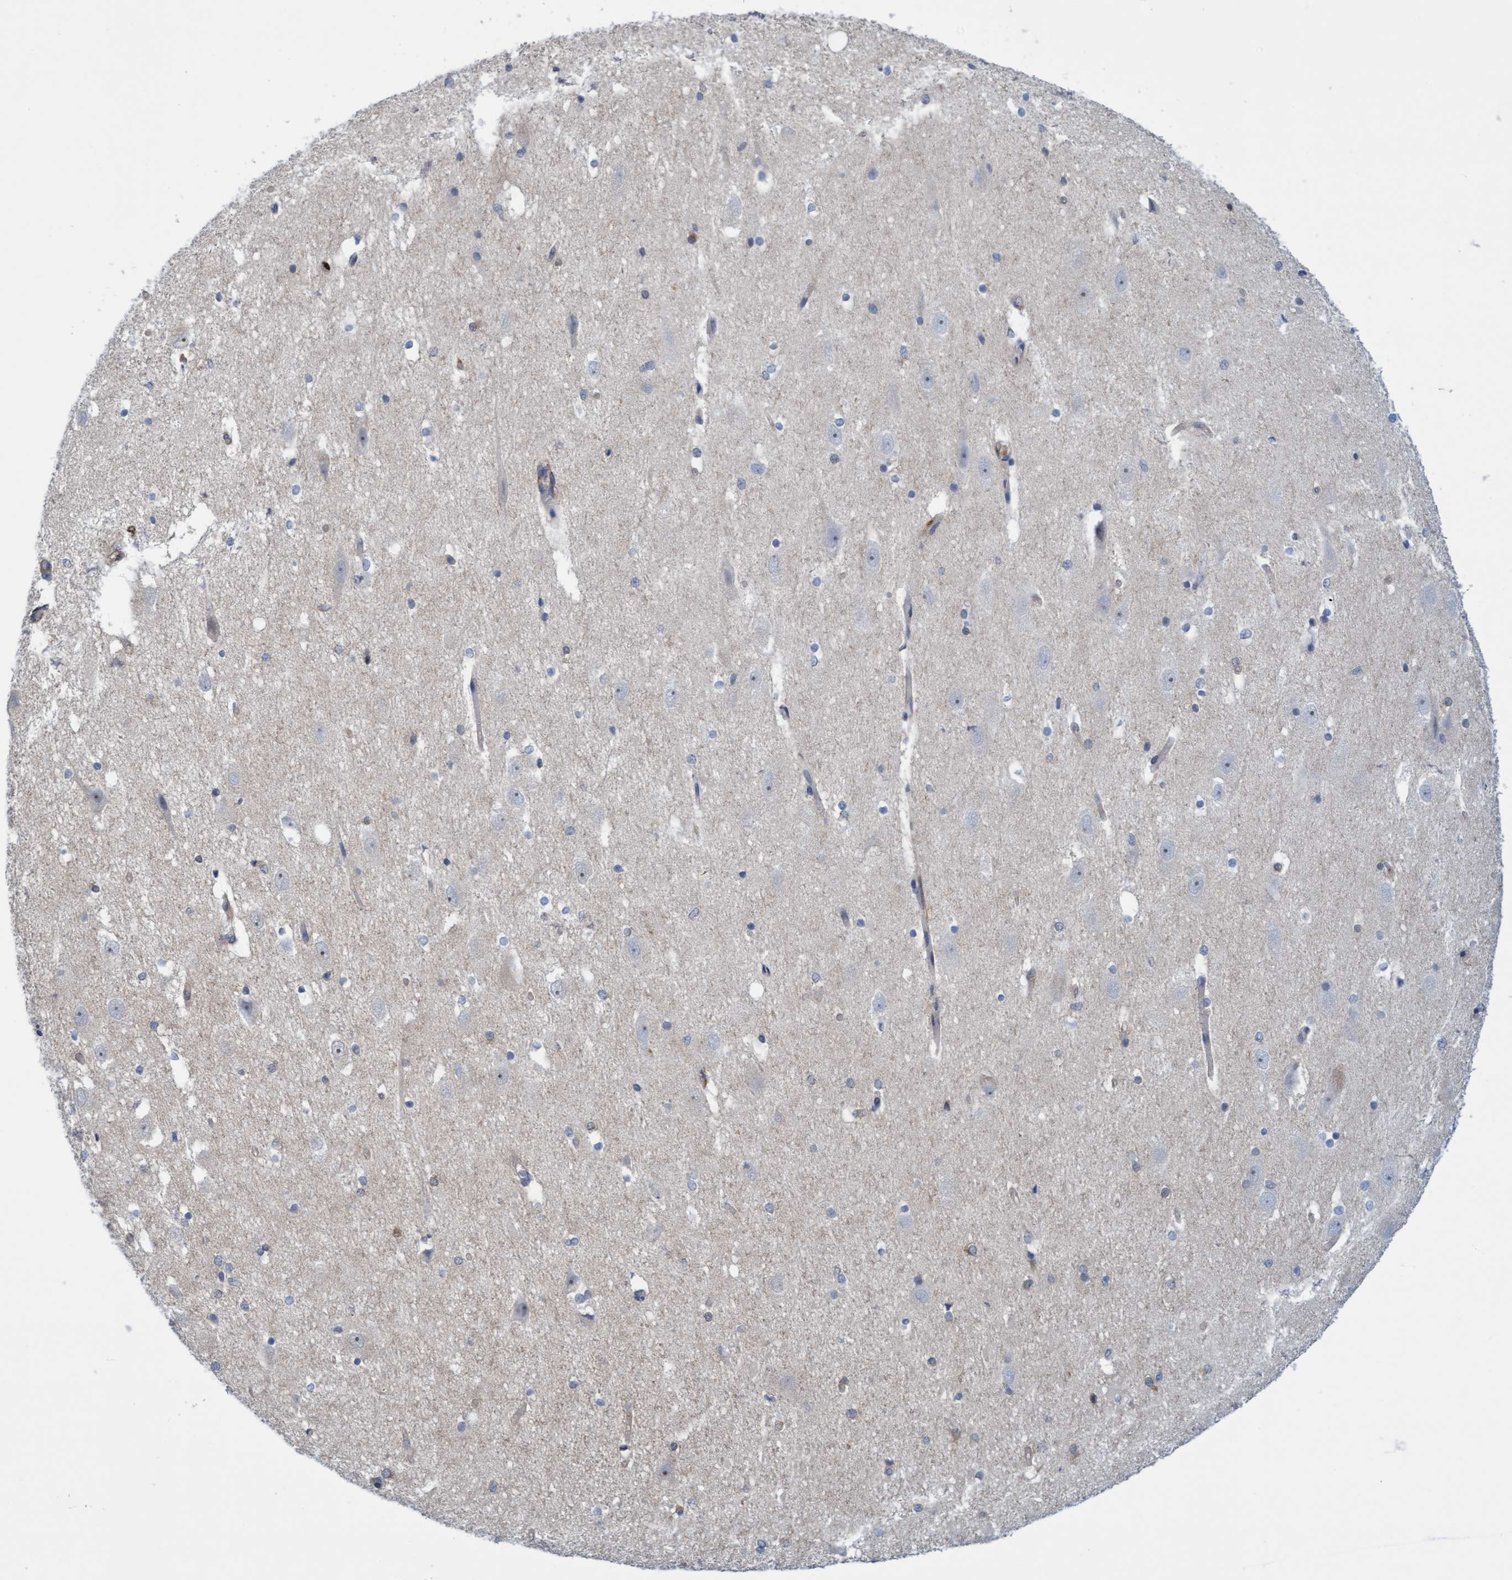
{"staining": {"intensity": "weak", "quantity": "<25%", "location": "cytoplasmic/membranous"}, "tissue": "hippocampus", "cell_type": "Glial cells", "image_type": "normal", "snomed": [{"axis": "morphology", "description": "Normal tissue, NOS"}, {"axis": "topography", "description": "Hippocampus"}], "caption": "This is a micrograph of immunohistochemistry (IHC) staining of normal hippocampus, which shows no expression in glial cells. (DAB immunohistochemistry (IHC) visualized using brightfield microscopy, high magnification).", "gene": "FNBP1", "patient": {"sex": "female", "age": 19}}